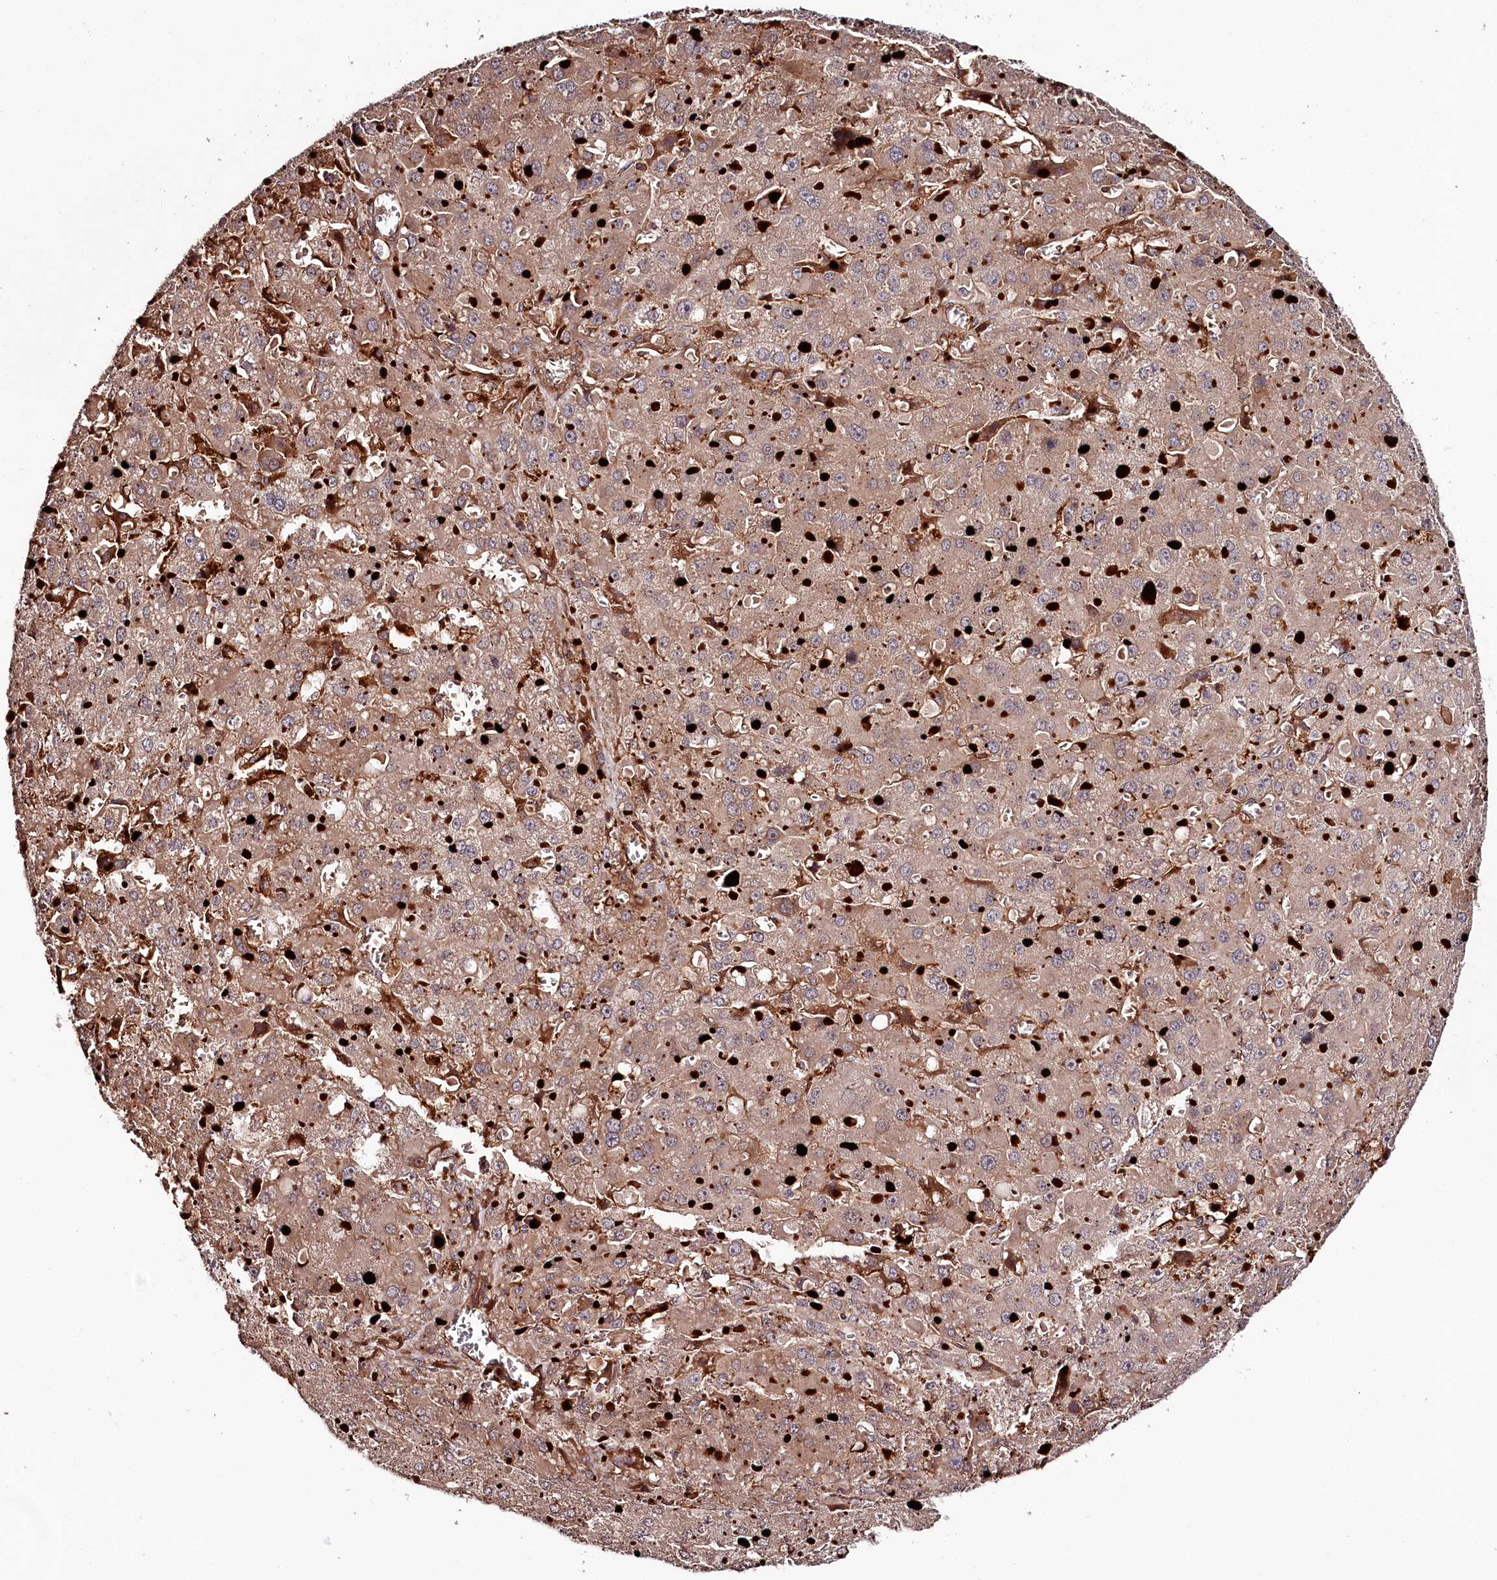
{"staining": {"intensity": "weak", "quantity": ">75%", "location": "cytoplasmic/membranous"}, "tissue": "liver cancer", "cell_type": "Tumor cells", "image_type": "cancer", "snomed": [{"axis": "morphology", "description": "Carcinoma, Hepatocellular, NOS"}, {"axis": "topography", "description": "Liver"}], "caption": "Weak cytoplasmic/membranous expression is present in about >75% of tumor cells in liver cancer.", "gene": "KIF14", "patient": {"sex": "female", "age": 73}}